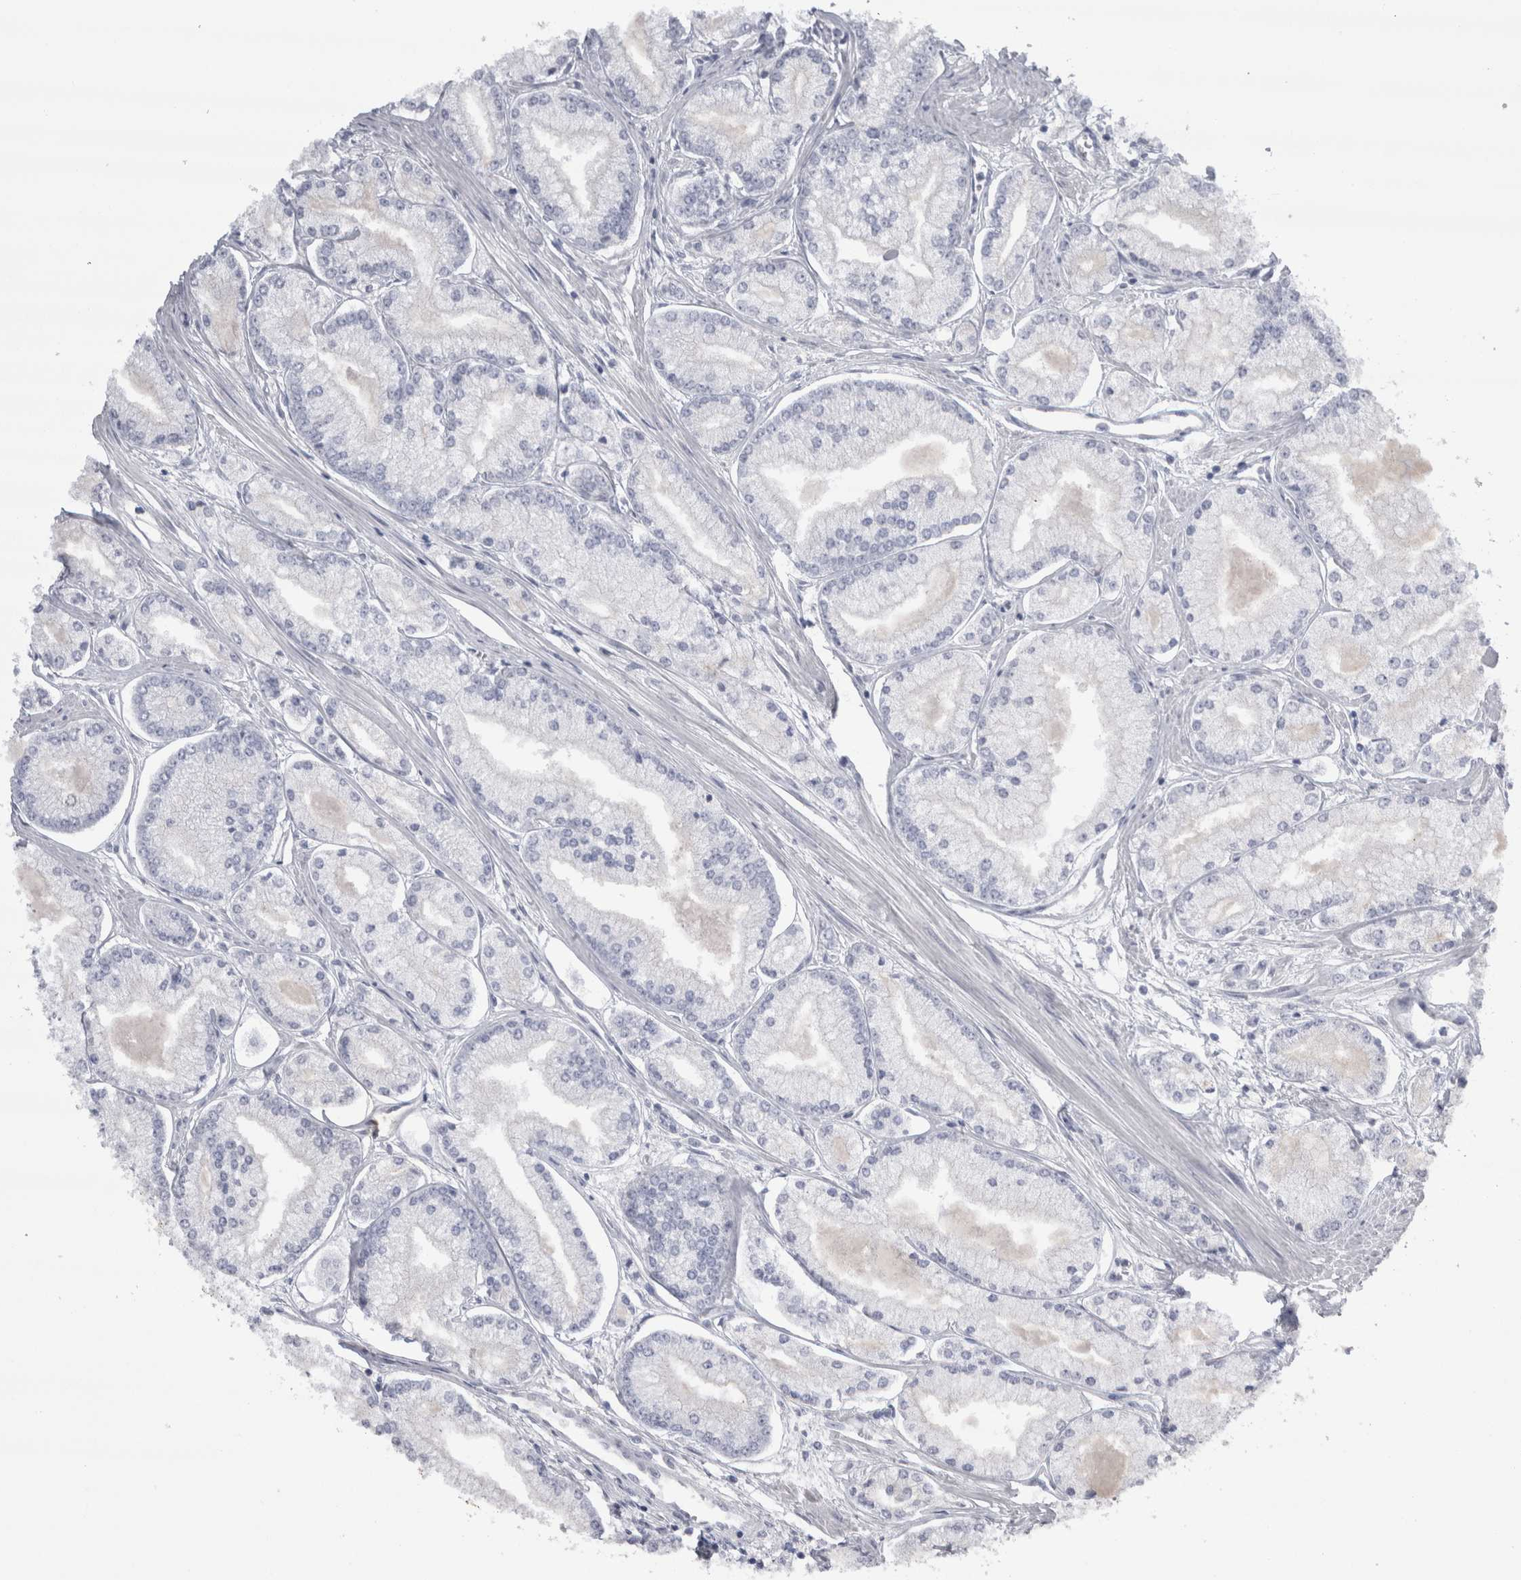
{"staining": {"intensity": "negative", "quantity": "none", "location": "none"}, "tissue": "prostate cancer", "cell_type": "Tumor cells", "image_type": "cancer", "snomed": [{"axis": "morphology", "description": "Adenocarcinoma, Low grade"}, {"axis": "topography", "description": "Prostate"}], "caption": "Image shows no protein expression in tumor cells of prostate cancer (adenocarcinoma (low-grade)) tissue.", "gene": "REG1A", "patient": {"sex": "male", "age": 52}}